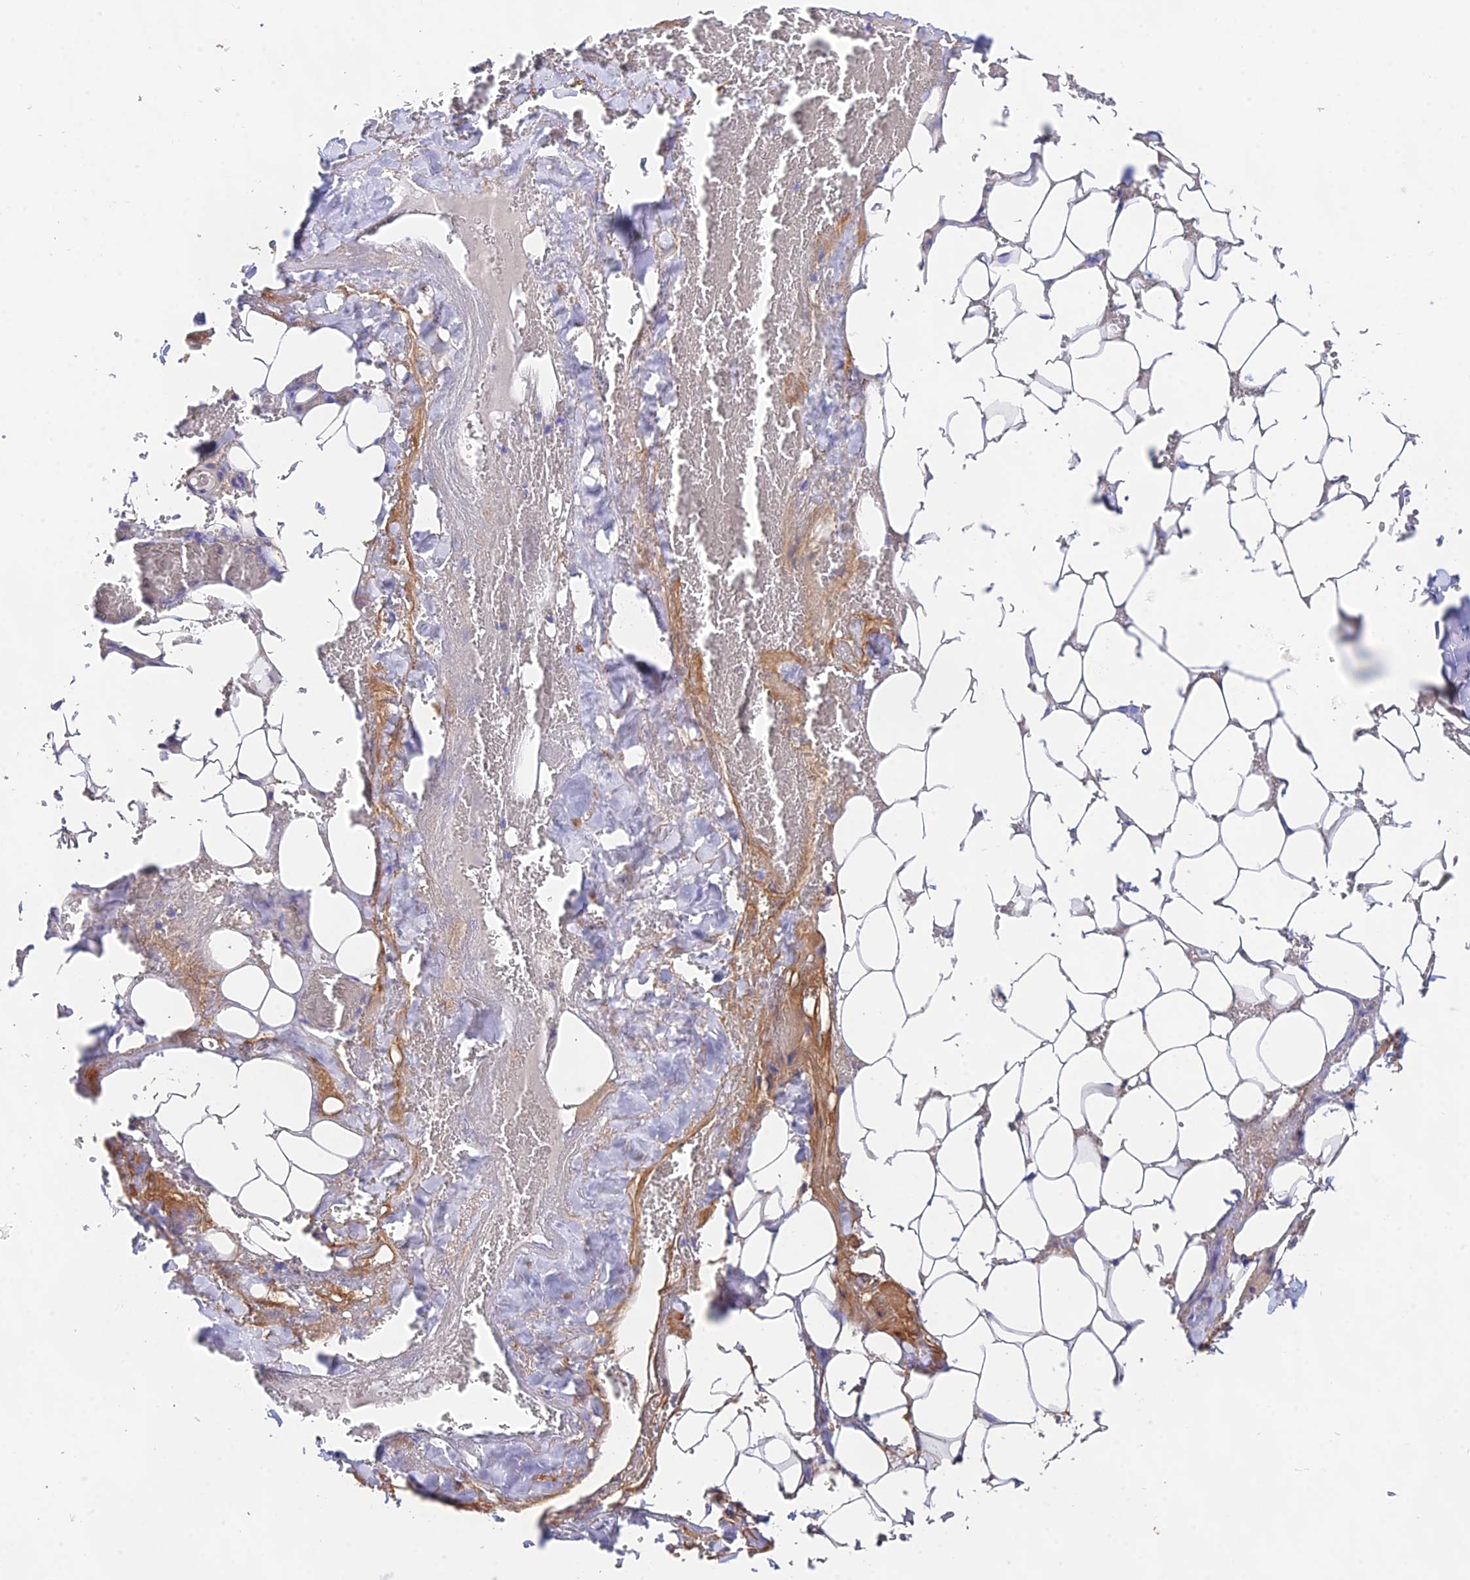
{"staining": {"intensity": "moderate", "quantity": "<25%", "location": "cytoplasmic/membranous"}, "tissue": "adipose tissue", "cell_type": "Adipocytes", "image_type": "normal", "snomed": [{"axis": "morphology", "description": "Normal tissue, NOS"}, {"axis": "topography", "description": "Peripheral nerve tissue"}], "caption": "Protein expression analysis of benign human adipose tissue reveals moderate cytoplasmic/membranous positivity in approximately <25% of adipocytes. (DAB = brown stain, brightfield microscopy at high magnification).", "gene": "PPP2R2A", "patient": {"sex": "male", "age": 70}}